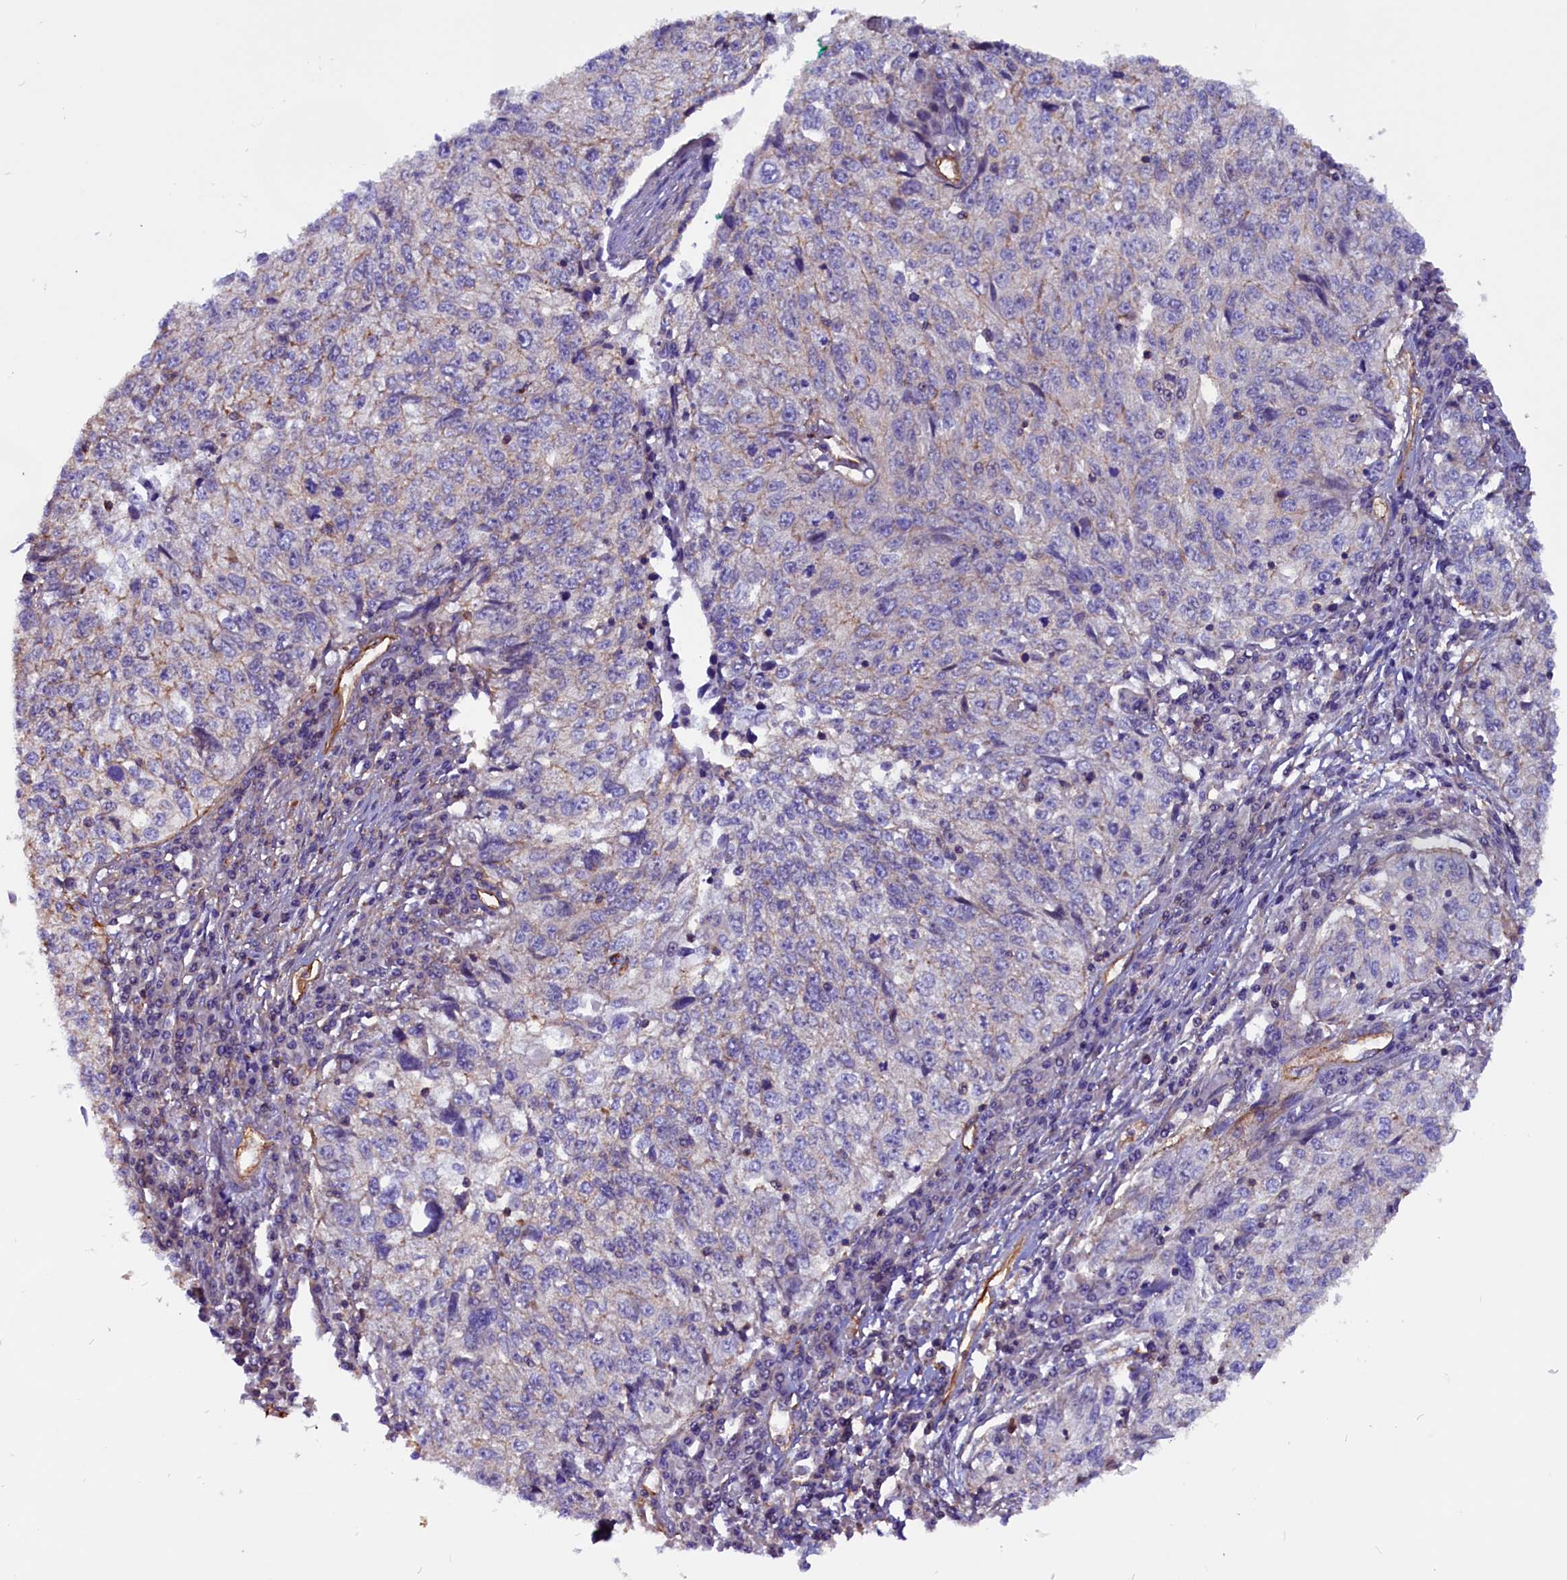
{"staining": {"intensity": "negative", "quantity": "none", "location": "none"}, "tissue": "cervical cancer", "cell_type": "Tumor cells", "image_type": "cancer", "snomed": [{"axis": "morphology", "description": "Squamous cell carcinoma, NOS"}, {"axis": "topography", "description": "Cervix"}], "caption": "A photomicrograph of cervical cancer stained for a protein displays no brown staining in tumor cells. Nuclei are stained in blue.", "gene": "ZNF749", "patient": {"sex": "female", "age": 57}}